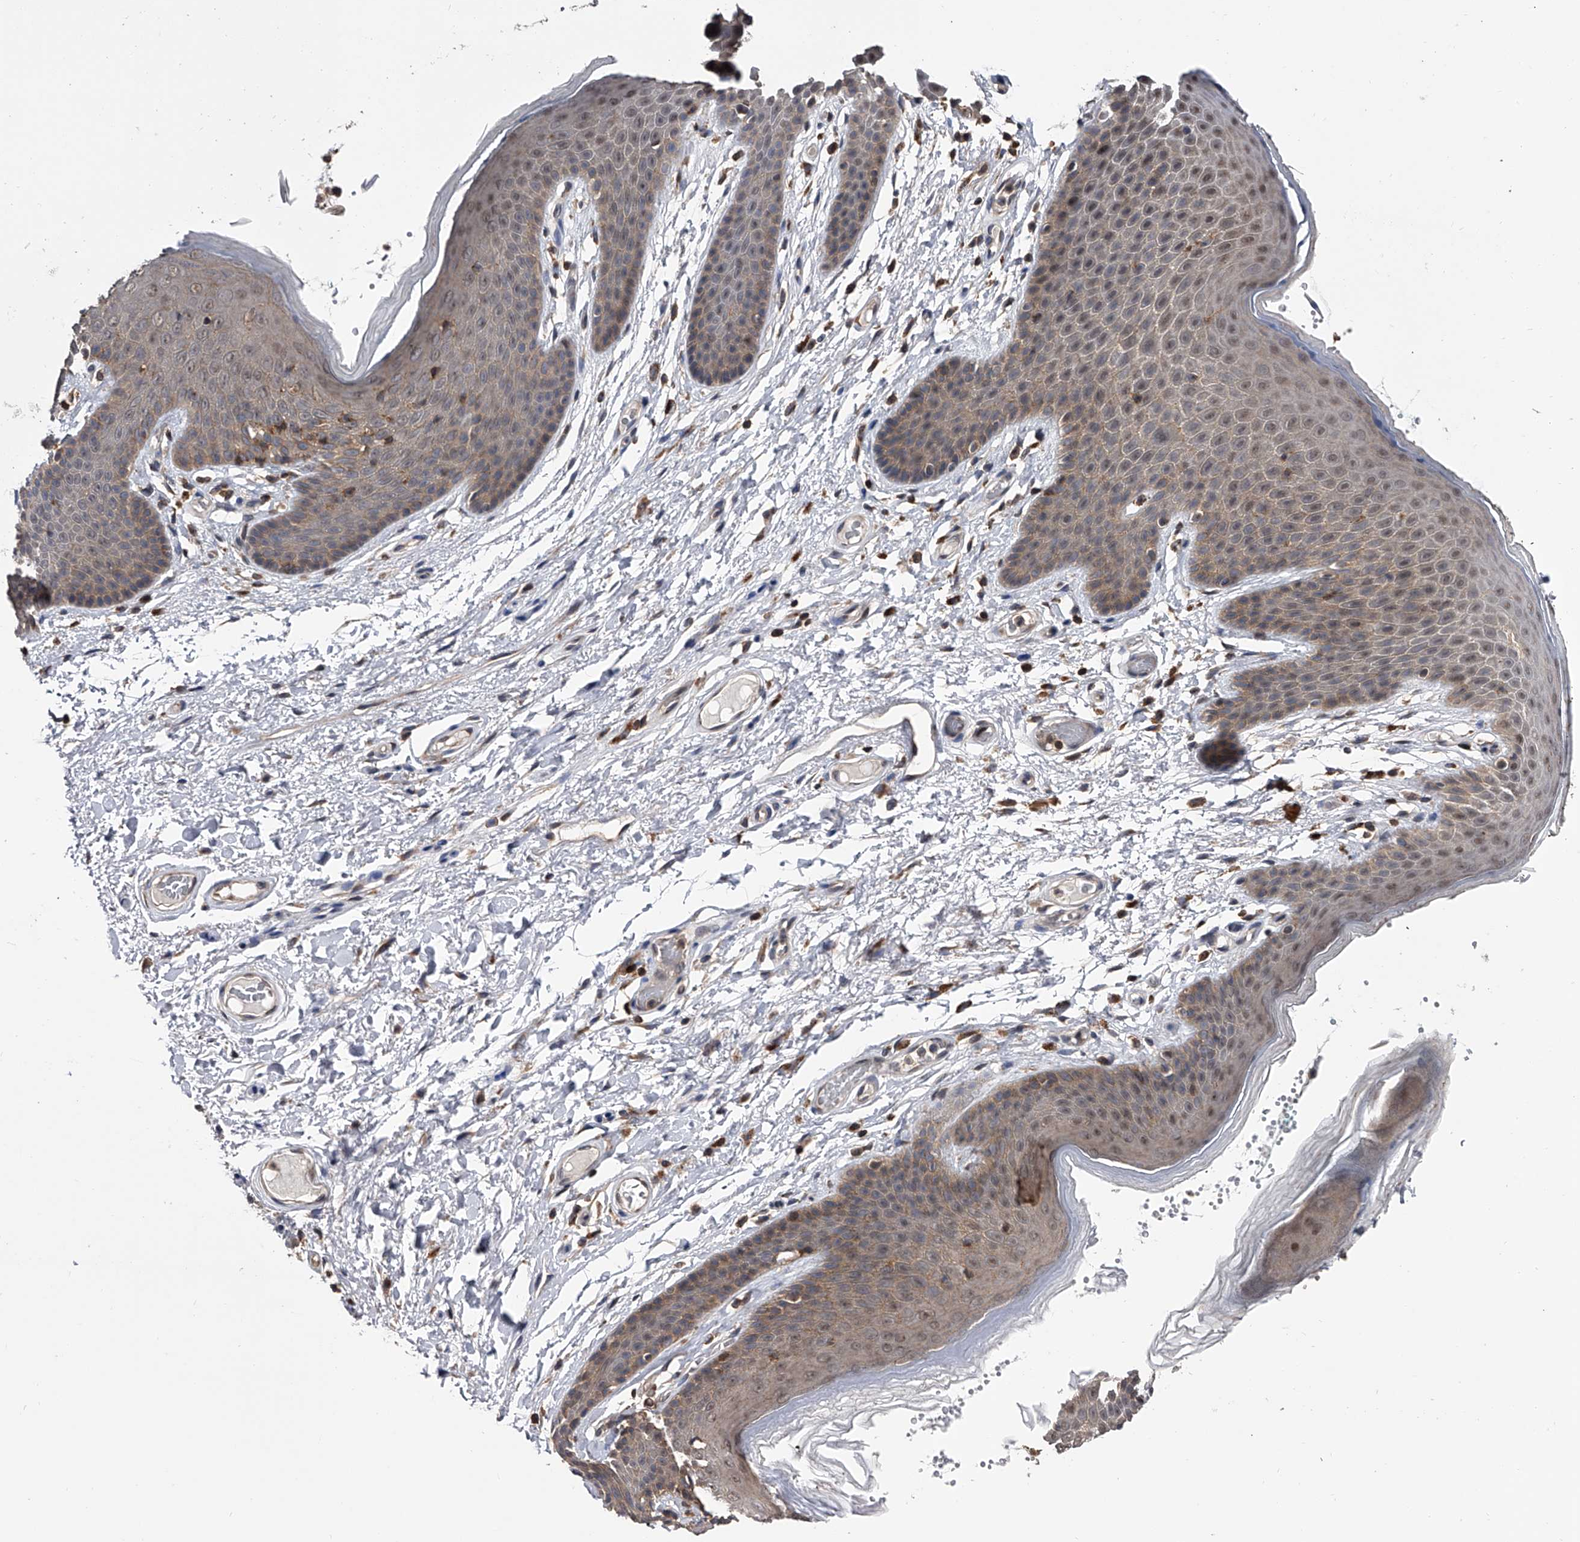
{"staining": {"intensity": "moderate", "quantity": ">75%", "location": "cytoplasmic/membranous,nuclear"}, "tissue": "skin", "cell_type": "Epidermal cells", "image_type": "normal", "snomed": [{"axis": "morphology", "description": "Normal tissue, NOS"}, {"axis": "topography", "description": "Anal"}], "caption": "Epidermal cells exhibit moderate cytoplasmic/membranous,nuclear positivity in approximately >75% of cells in normal skin.", "gene": "PAN3", "patient": {"sex": "male", "age": 74}}